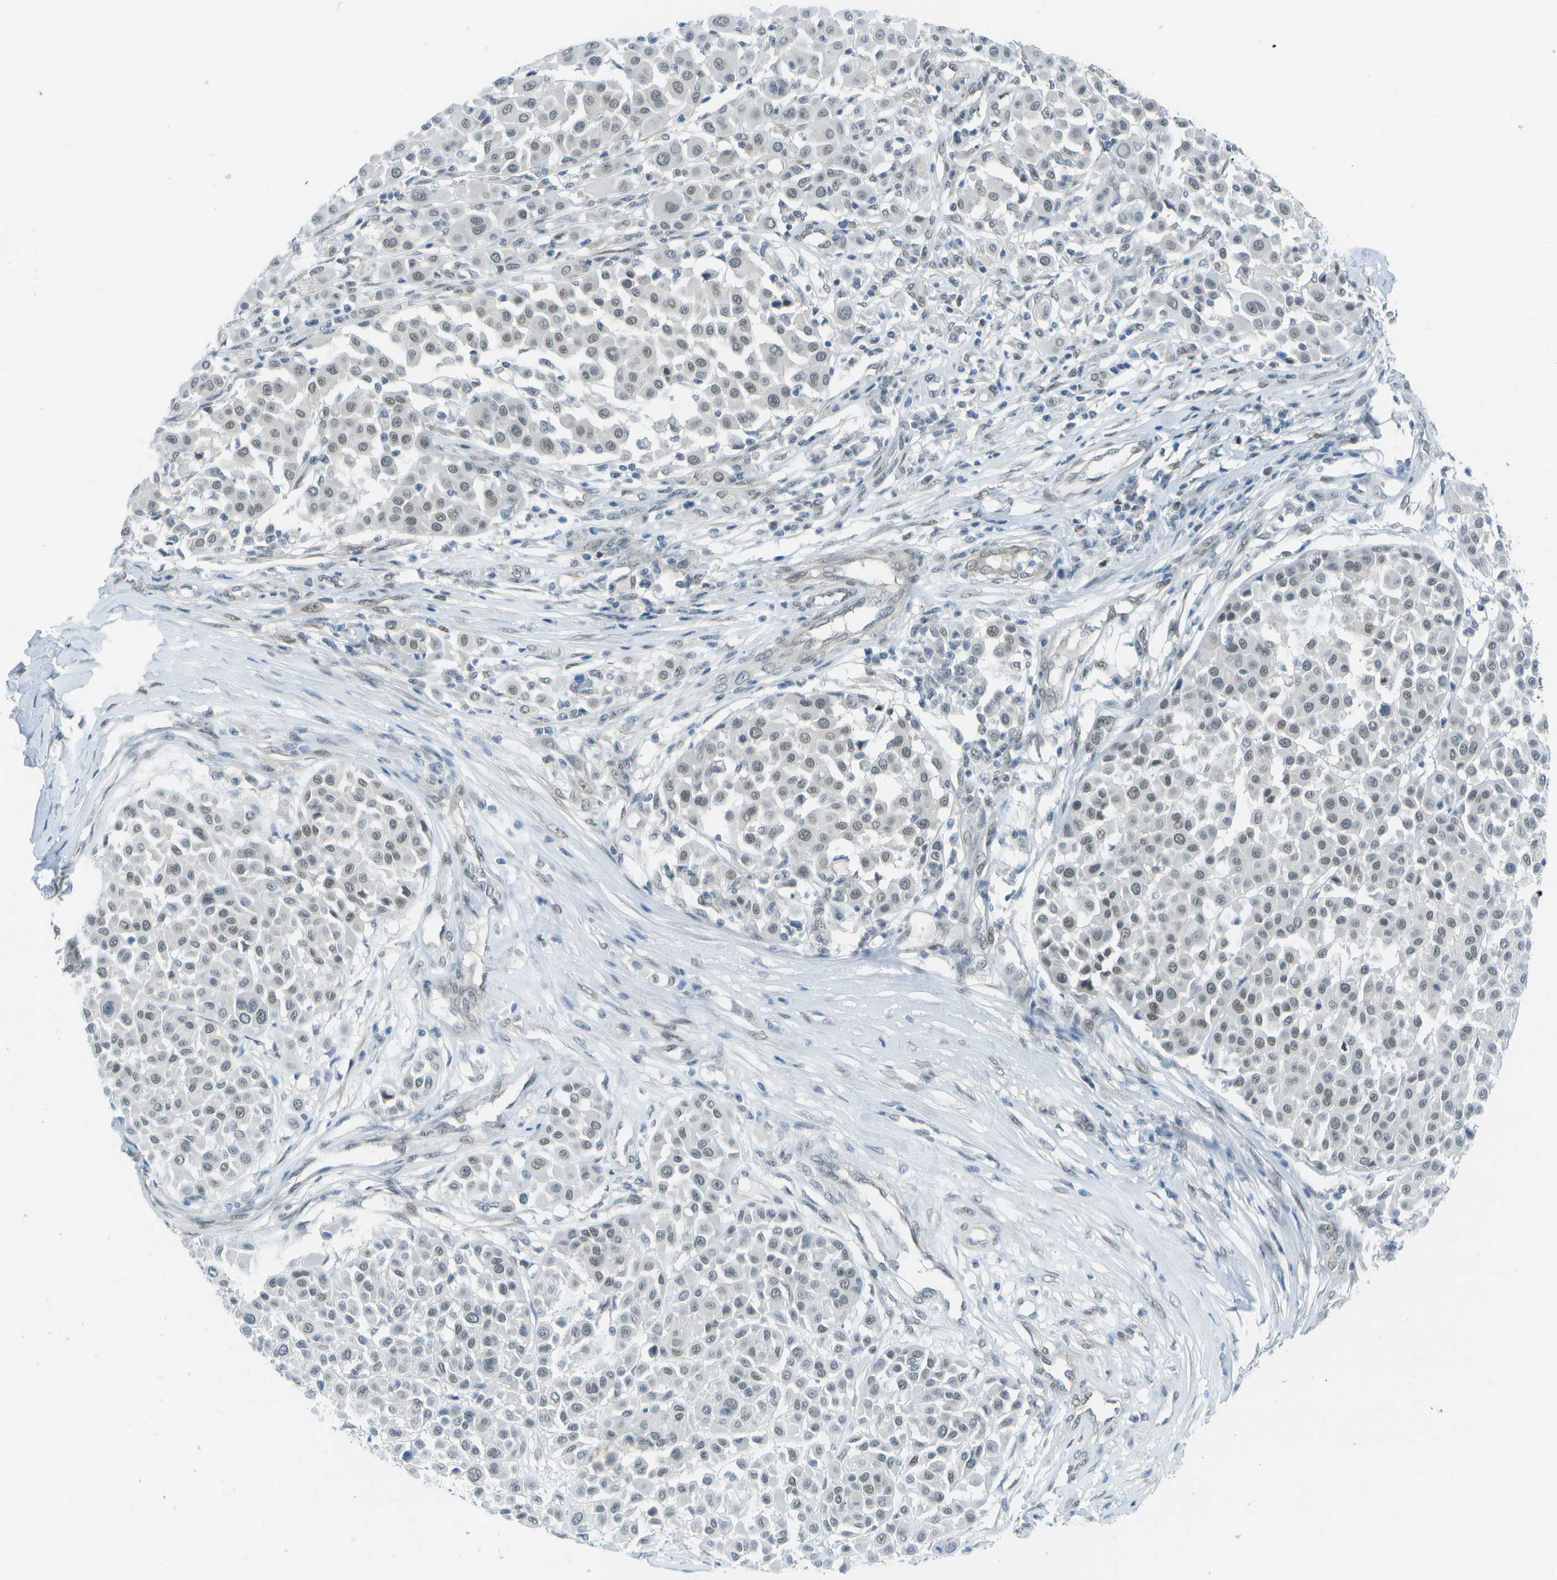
{"staining": {"intensity": "weak", "quantity": "25%-75%", "location": "nuclear"}, "tissue": "melanoma", "cell_type": "Tumor cells", "image_type": "cancer", "snomed": [{"axis": "morphology", "description": "Malignant melanoma, Metastatic site"}, {"axis": "topography", "description": "Soft tissue"}], "caption": "A high-resolution micrograph shows IHC staining of malignant melanoma (metastatic site), which exhibits weak nuclear expression in about 25%-75% of tumor cells.", "gene": "ARID1B", "patient": {"sex": "male", "age": 41}}